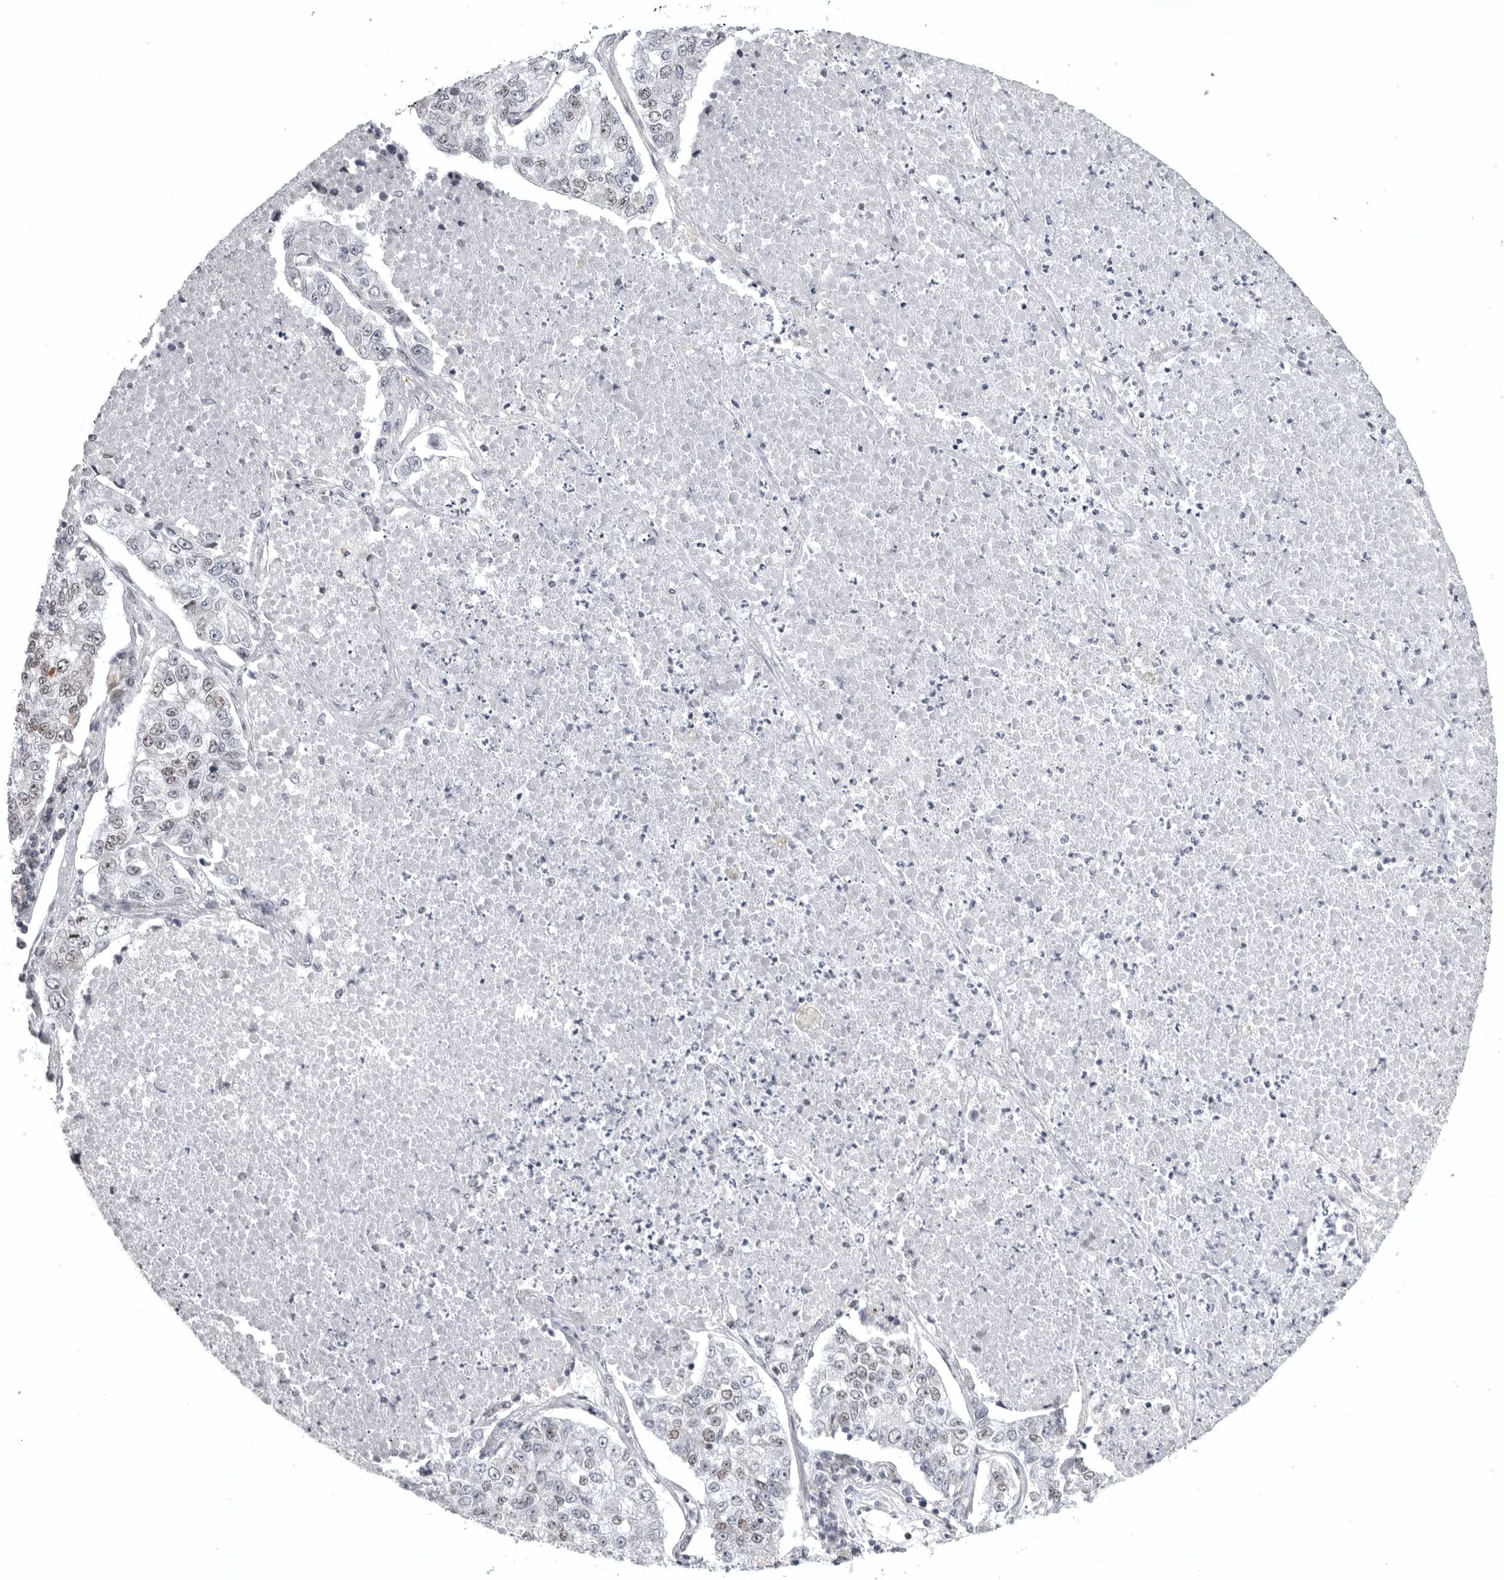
{"staining": {"intensity": "moderate", "quantity": "25%-75%", "location": "nuclear"}, "tissue": "lung cancer", "cell_type": "Tumor cells", "image_type": "cancer", "snomed": [{"axis": "morphology", "description": "Adenocarcinoma, NOS"}, {"axis": "topography", "description": "Lung"}], "caption": "Lung cancer (adenocarcinoma) stained with a protein marker exhibits moderate staining in tumor cells.", "gene": "PRDM10", "patient": {"sex": "male", "age": 49}}